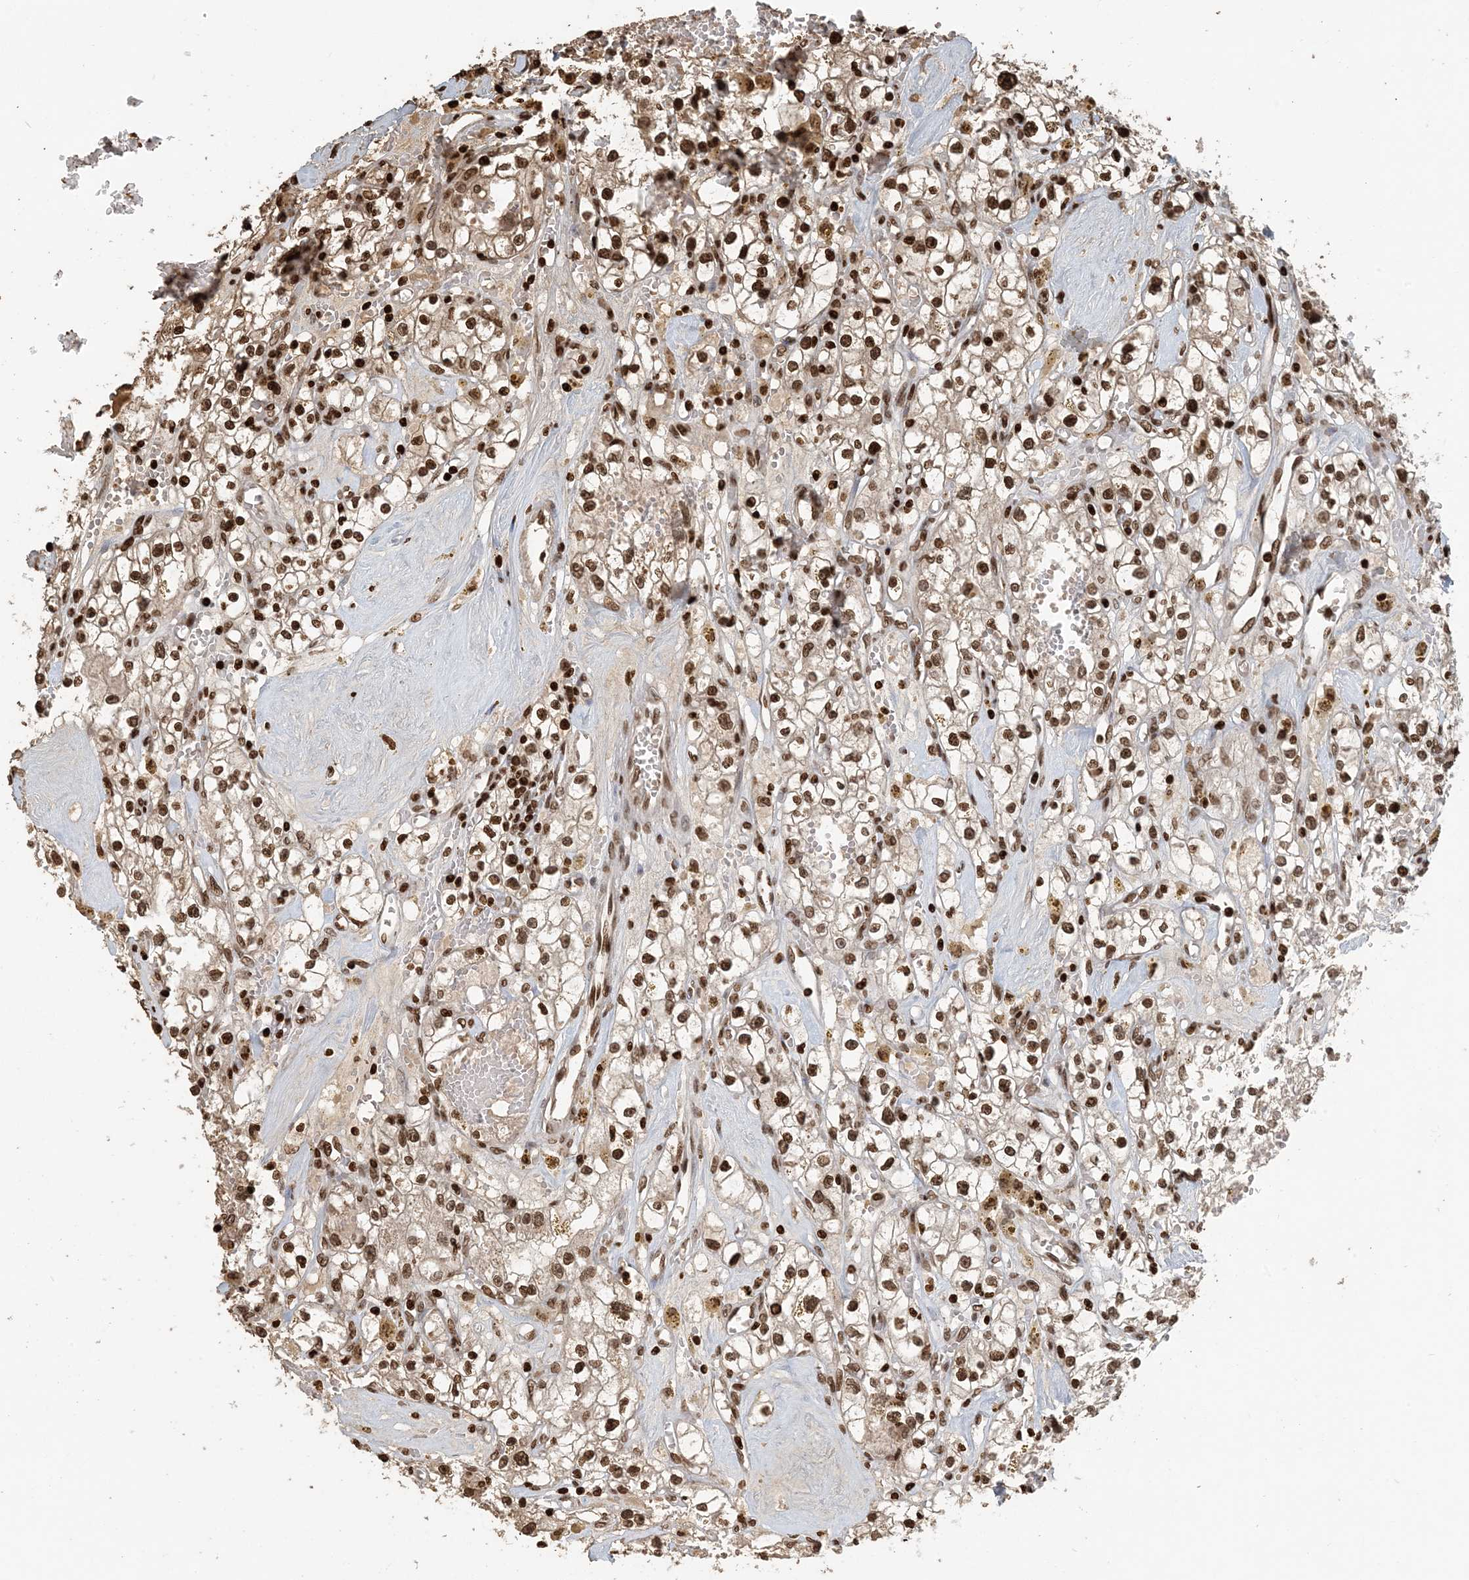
{"staining": {"intensity": "strong", "quantity": ">75%", "location": "cytoplasmic/membranous,nuclear"}, "tissue": "renal cancer", "cell_type": "Tumor cells", "image_type": "cancer", "snomed": [{"axis": "morphology", "description": "Adenocarcinoma, NOS"}, {"axis": "topography", "description": "Kidney"}], "caption": "This photomicrograph demonstrates immunohistochemistry staining of human adenocarcinoma (renal), with high strong cytoplasmic/membranous and nuclear expression in approximately >75% of tumor cells.", "gene": "H3-3B", "patient": {"sex": "male", "age": 56}}